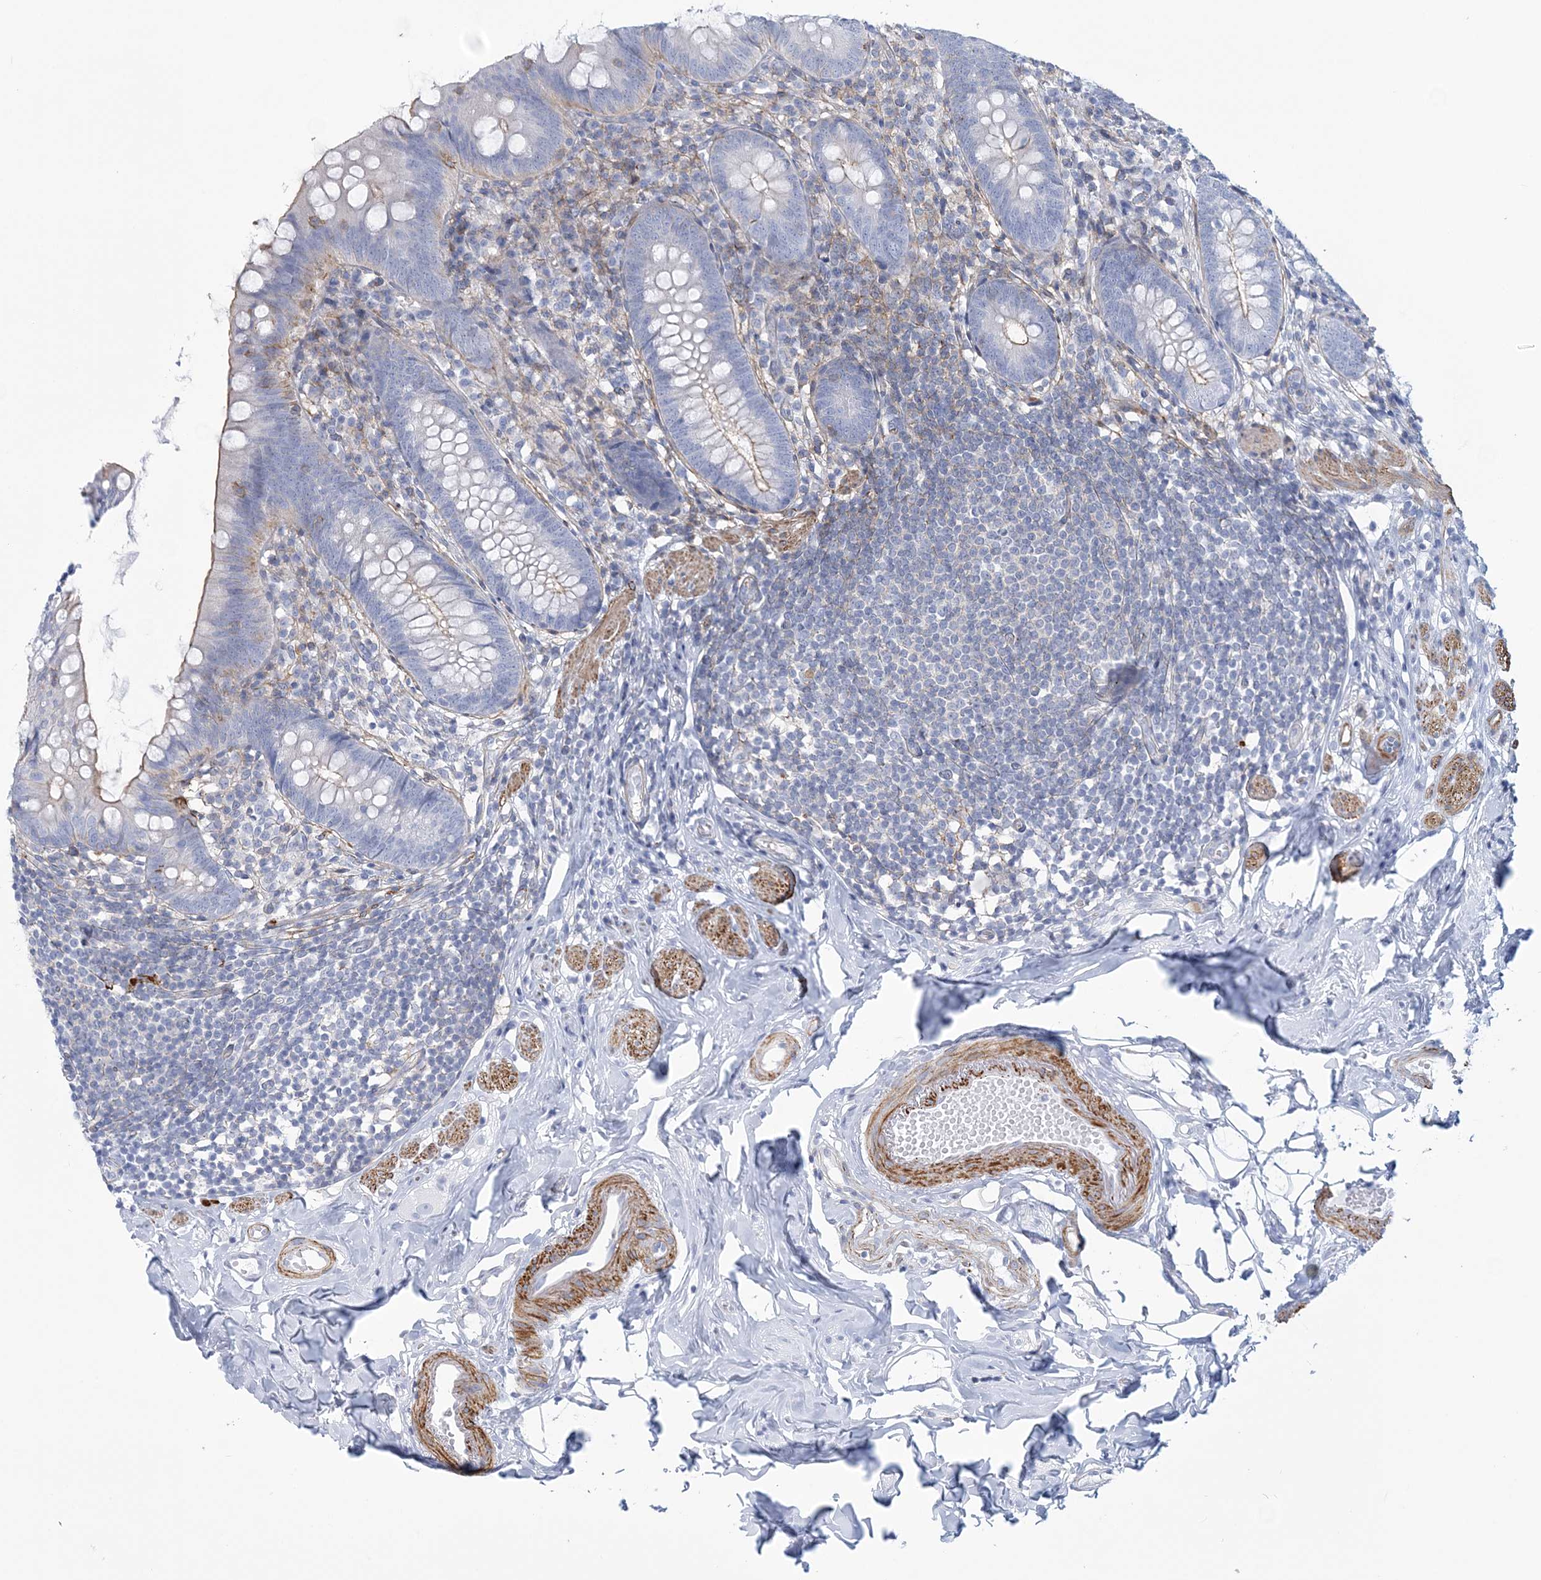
{"staining": {"intensity": "moderate", "quantity": "<25%", "location": "cytoplasmic/membranous"}, "tissue": "appendix", "cell_type": "Glandular cells", "image_type": "normal", "snomed": [{"axis": "morphology", "description": "Normal tissue, NOS"}, {"axis": "topography", "description": "Appendix"}], "caption": "Protein staining shows moderate cytoplasmic/membranous expression in approximately <25% of glandular cells in normal appendix. (DAB (3,3'-diaminobenzidine) IHC, brown staining for protein, blue staining for nuclei).", "gene": "C11orf21", "patient": {"sex": "female", "age": 62}}